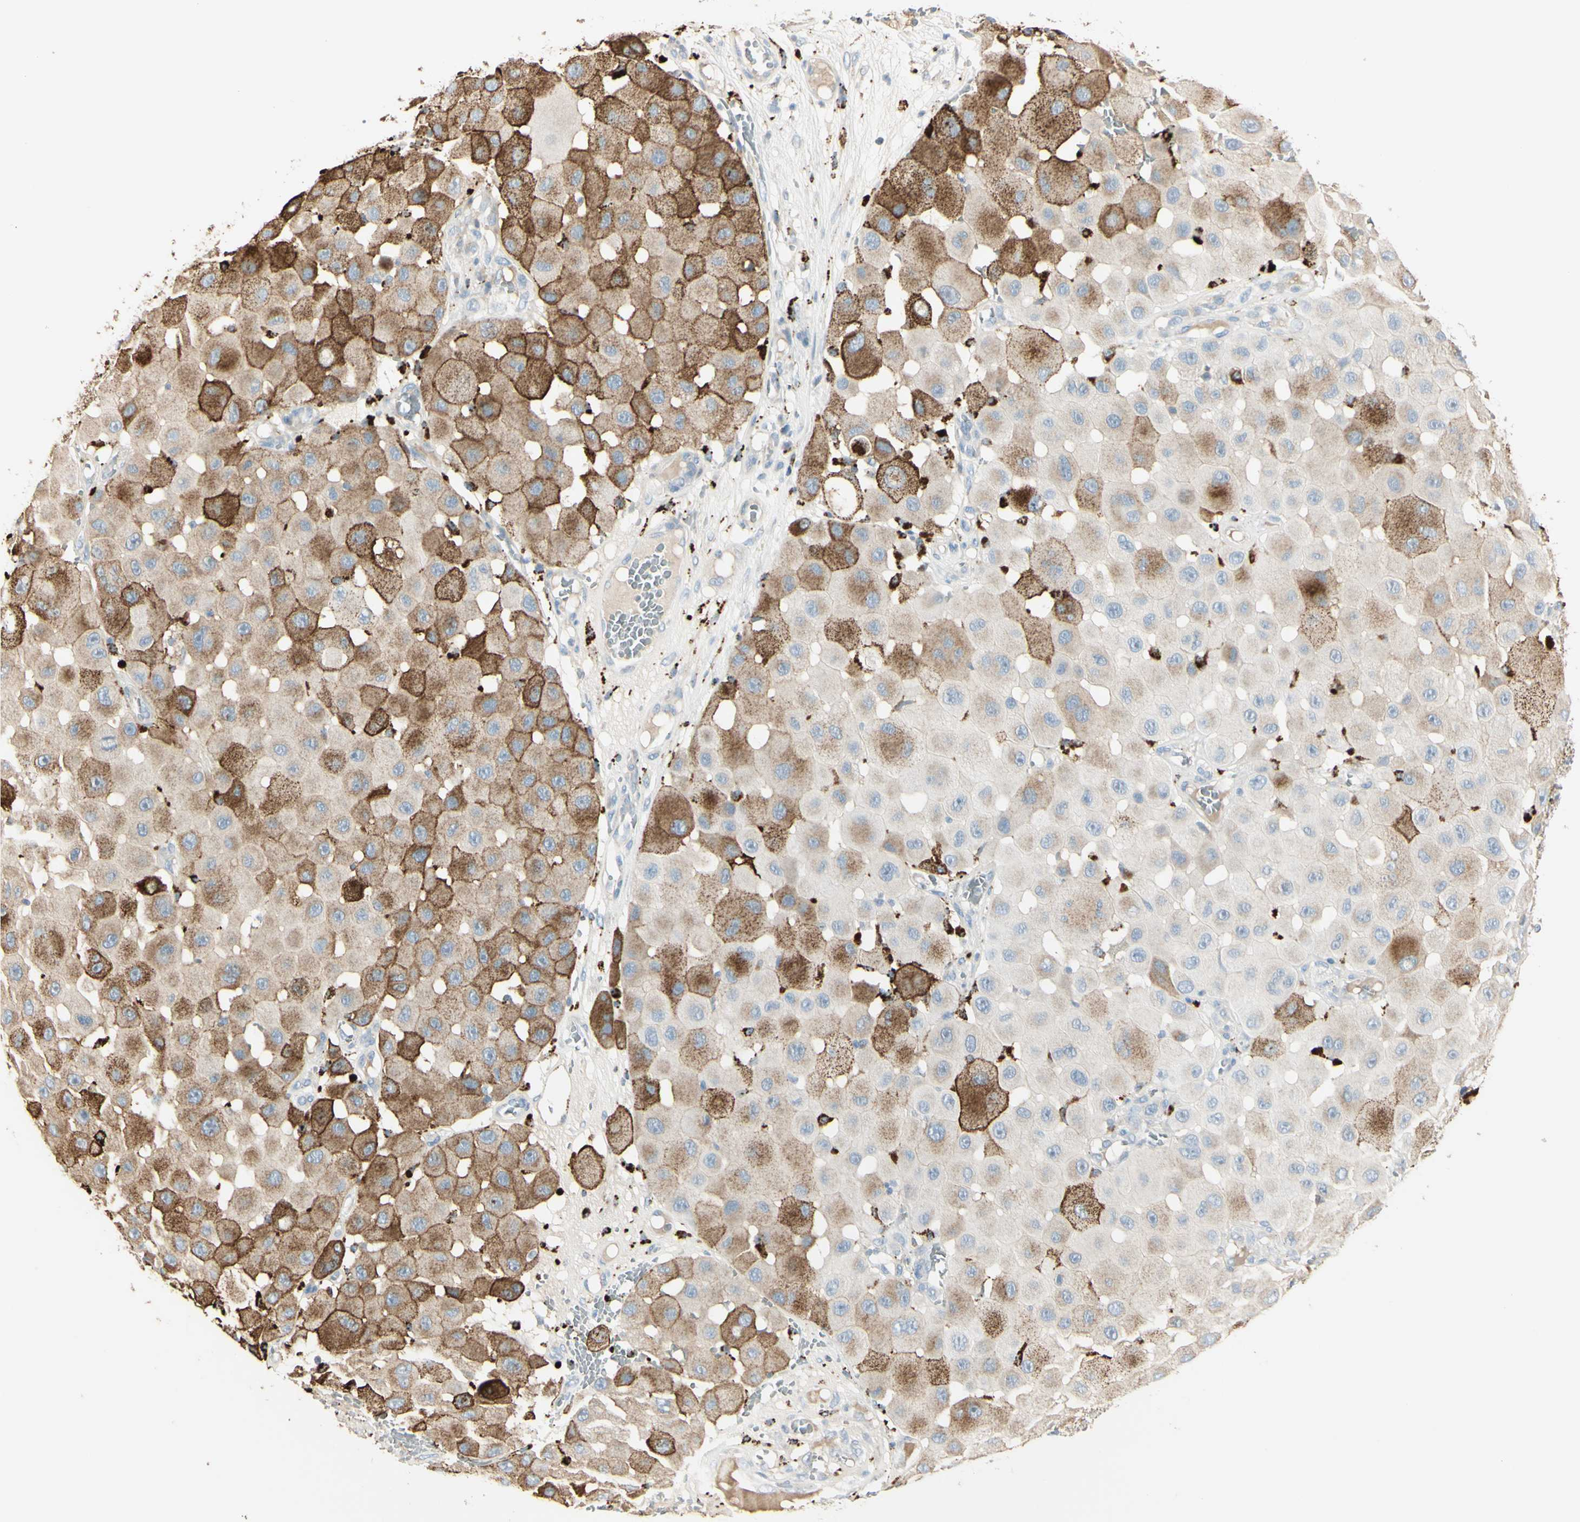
{"staining": {"intensity": "moderate", "quantity": ">75%", "location": "cytoplasmic/membranous"}, "tissue": "melanoma", "cell_type": "Tumor cells", "image_type": "cancer", "snomed": [{"axis": "morphology", "description": "Malignant melanoma, NOS"}, {"axis": "topography", "description": "Skin"}], "caption": "Immunohistochemical staining of melanoma exhibits medium levels of moderate cytoplasmic/membranous protein positivity in approximately >75% of tumor cells.", "gene": "ANGPTL1", "patient": {"sex": "female", "age": 81}}